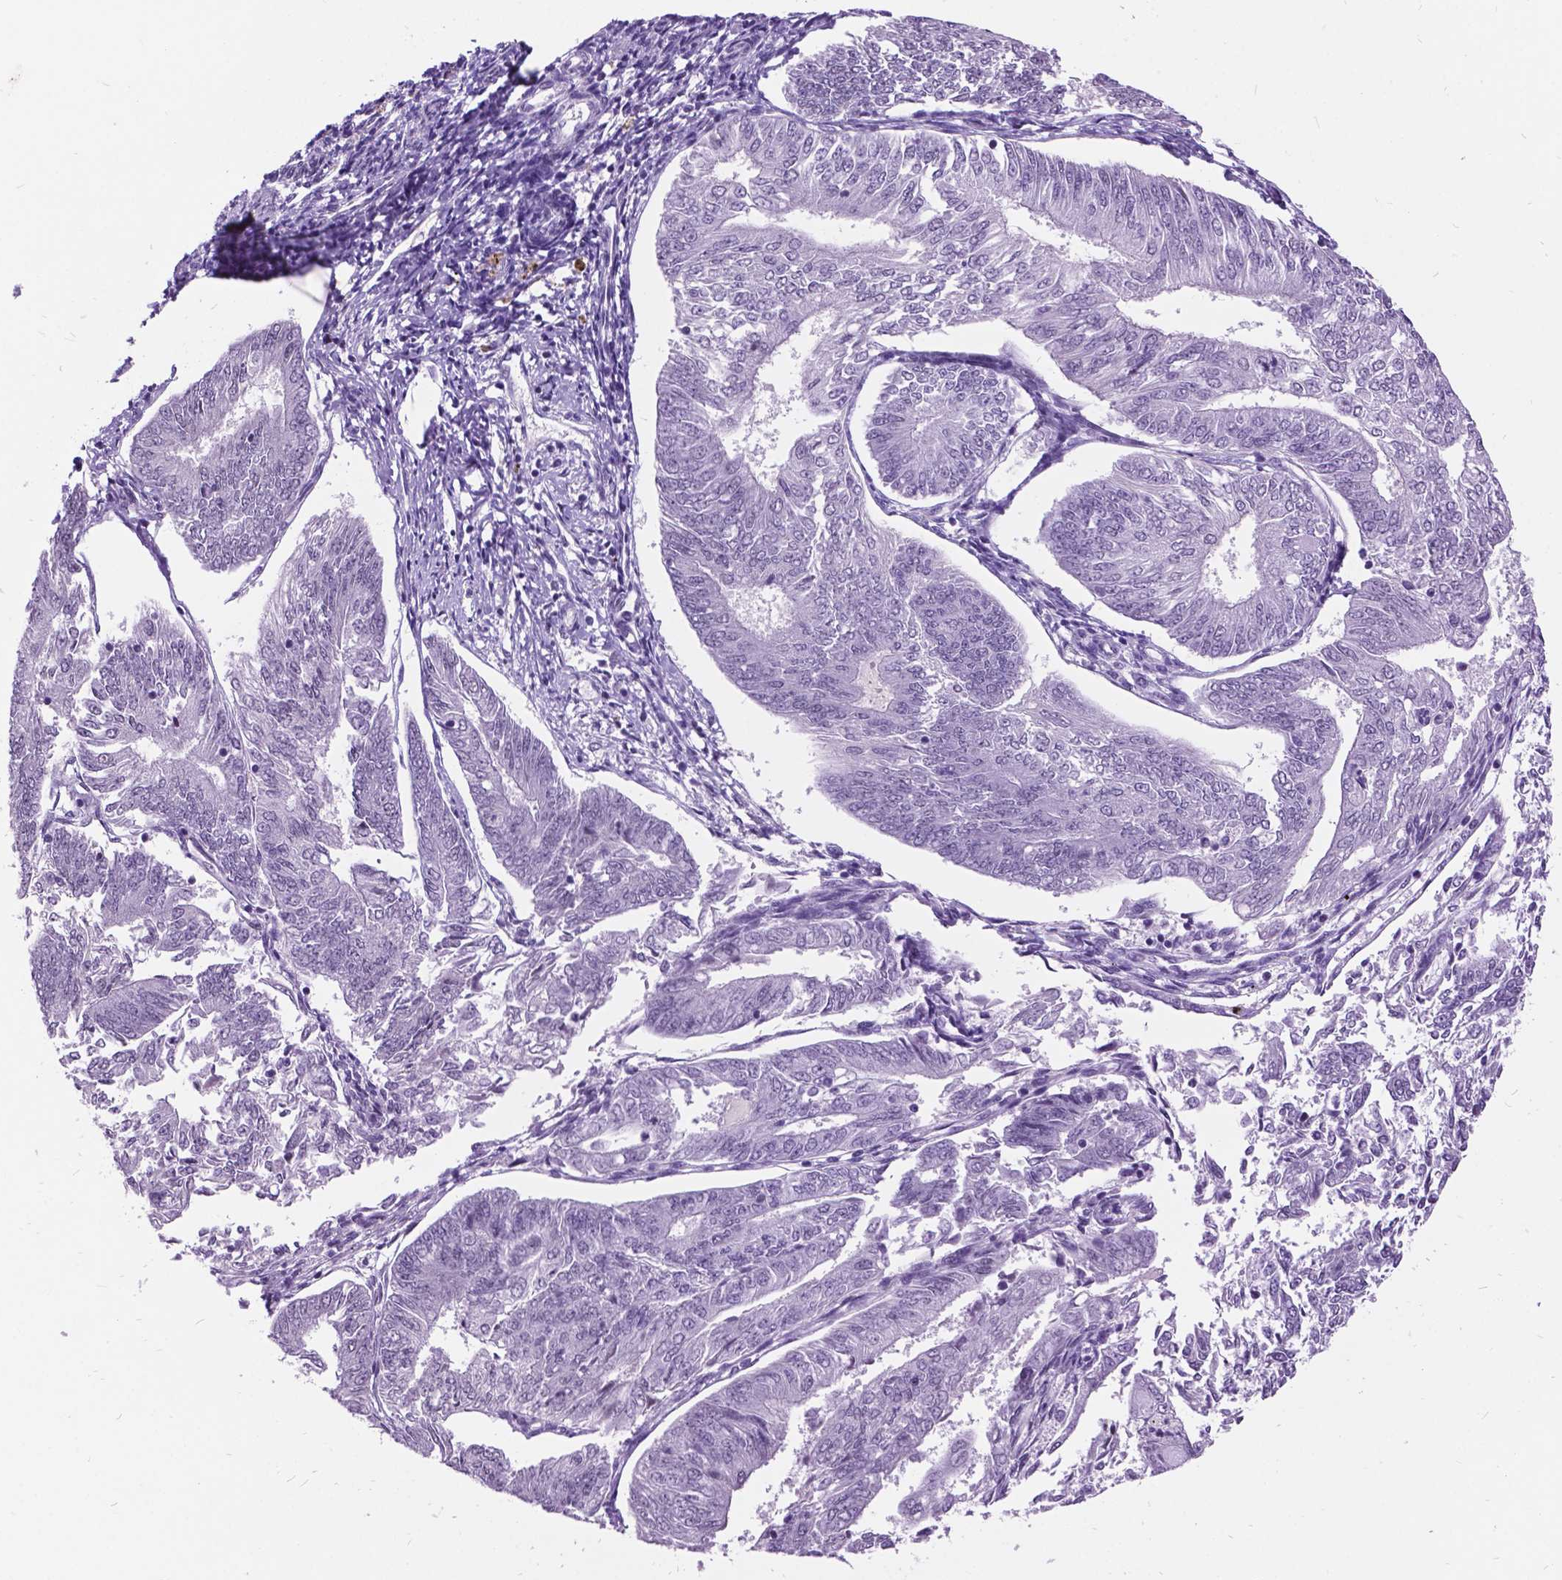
{"staining": {"intensity": "negative", "quantity": "none", "location": "none"}, "tissue": "endometrial cancer", "cell_type": "Tumor cells", "image_type": "cancer", "snomed": [{"axis": "morphology", "description": "Adenocarcinoma, NOS"}, {"axis": "topography", "description": "Endometrium"}], "caption": "Immunohistochemistry of human endometrial cancer (adenocarcinoma) displays no expression in tumor cells.", "gene": "DPF3", "patient": {"sex": "female", "age": 58}}